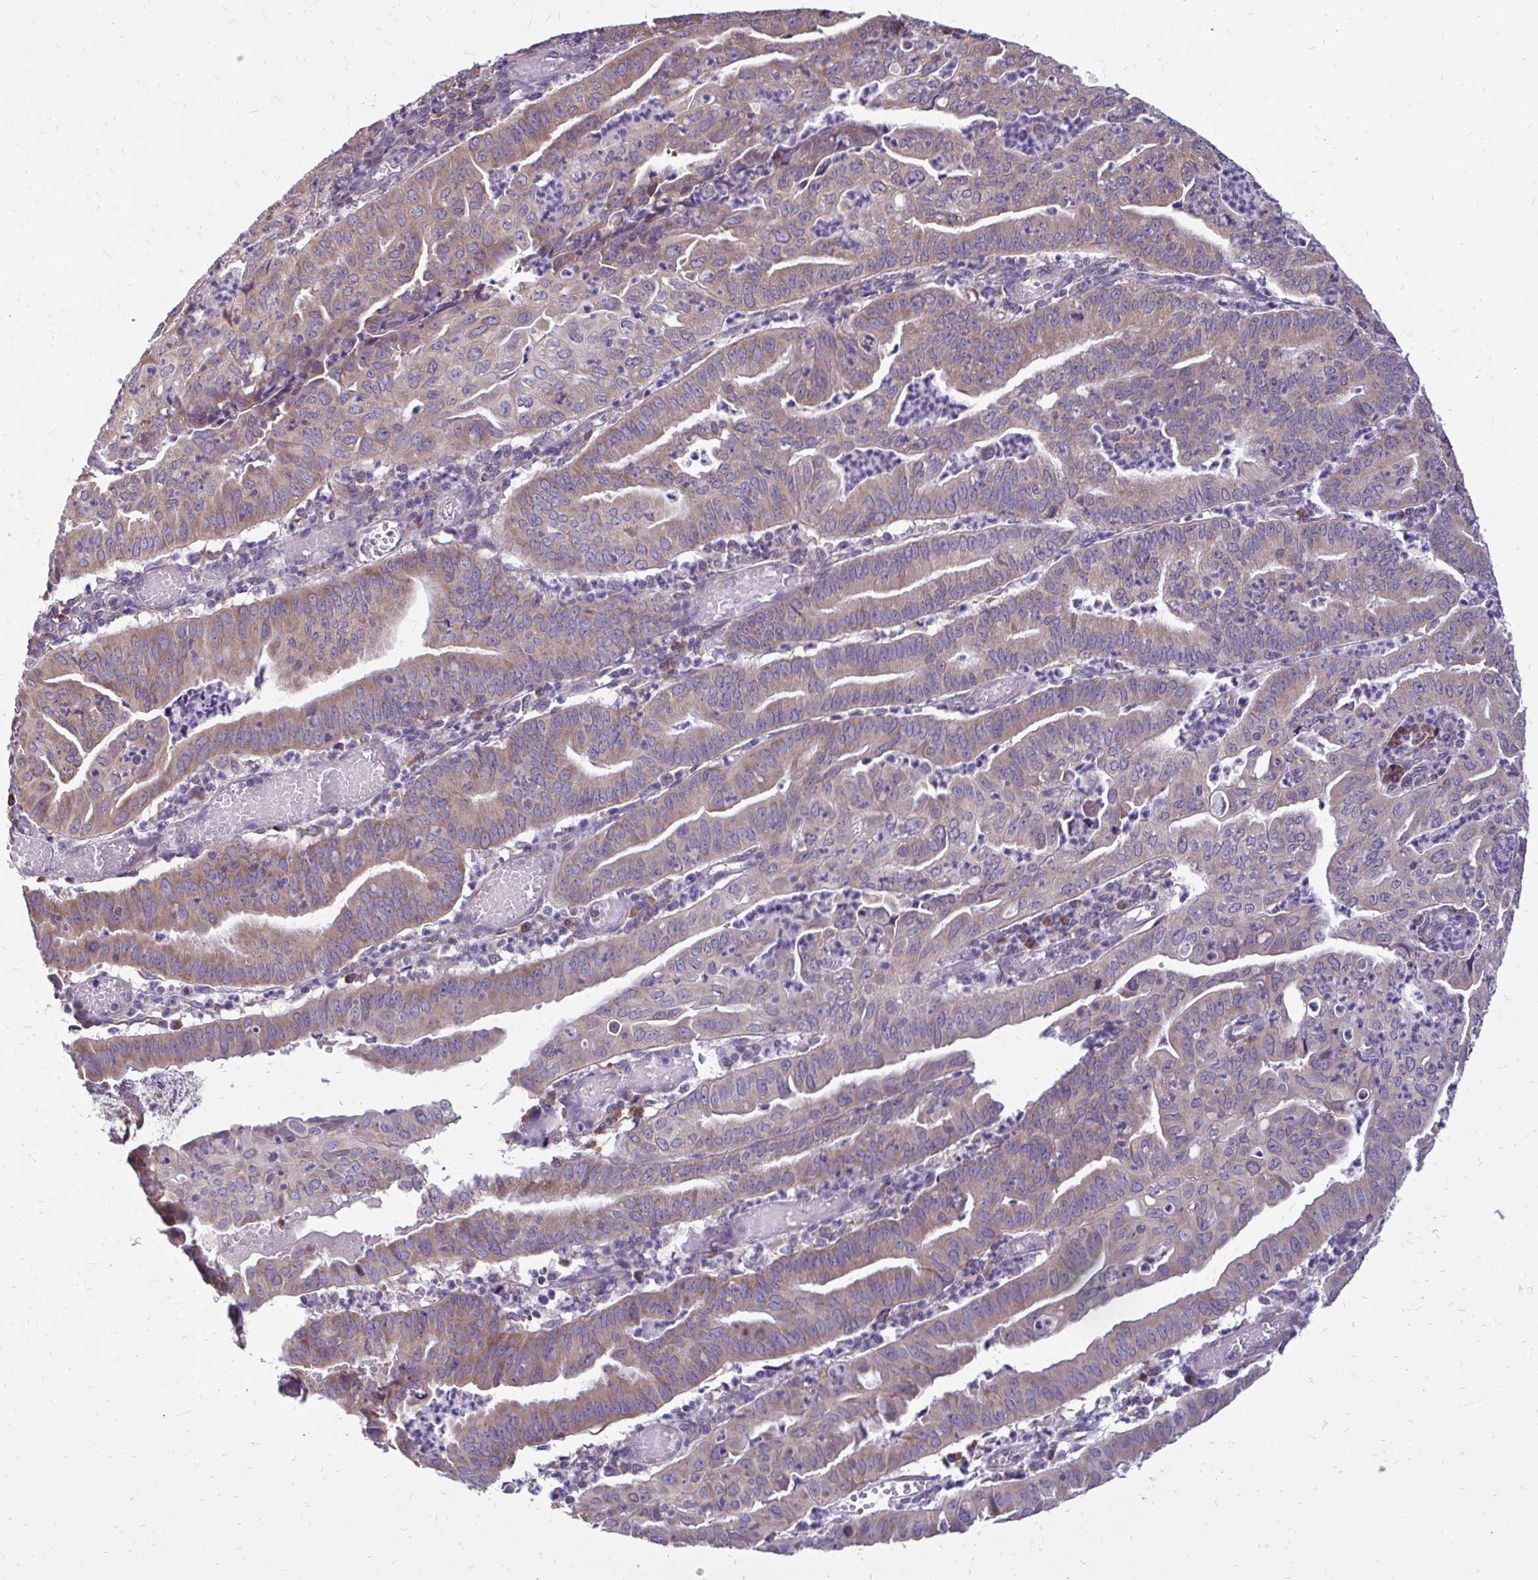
{"staining": {"intensity": "moderate", "quantity": ">75%", "location": "cytoplasmic/membranous"}, "tissue": "endometrial cancer", "cell_type": "Tumor cells", "image_type": "cancer", "snomed": [{"axis": "morphology", "description": "Adenocarcinoma, NOS"}, {"axis": "topography", "description": "Endometrium"}], "caption": "Protein staining shows moderate cytoplasmic/membranous staining in about >75% of tumor cells in endometrial cancer (adenocarcinoma).", "gene": "RPLP2", "patient": {"sex": "female", "age": 60}}